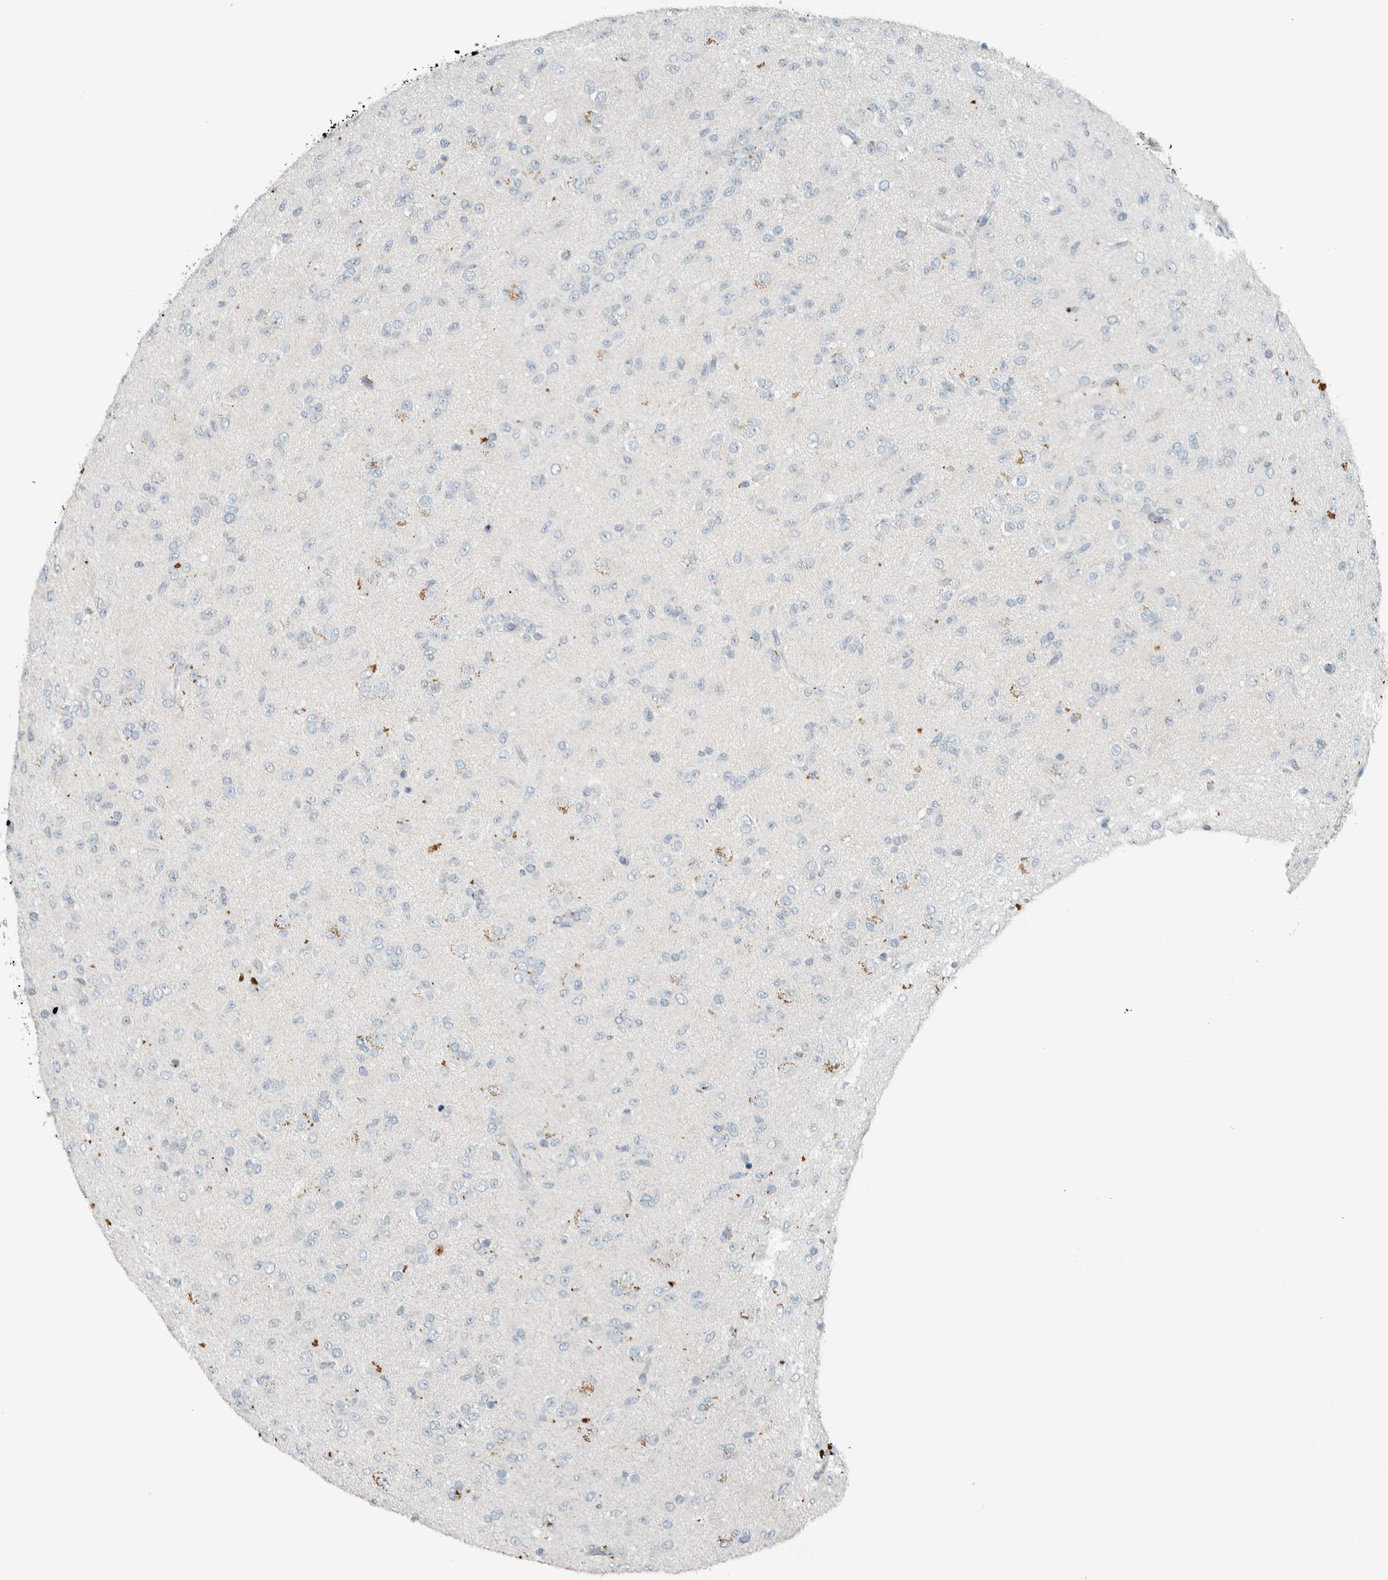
{"staining": {"intensity": "negative", "quantity": "none", "location": "none"}, "tissue": "glioma", "cell_type": "Tumor cells", "image_type": "cancer", "snomed": [{"axis": "morphology", "description": "Glioma, malignant, Low grade"}, {"axis": "topography", "description": "Brain"}], "caption": "Human low-grade glioma (malignant) stained for a protein using IHC displays no expression in tumor cells.", "gene": "CERCAM", "patient": {"sex": "male", "age": 65}}